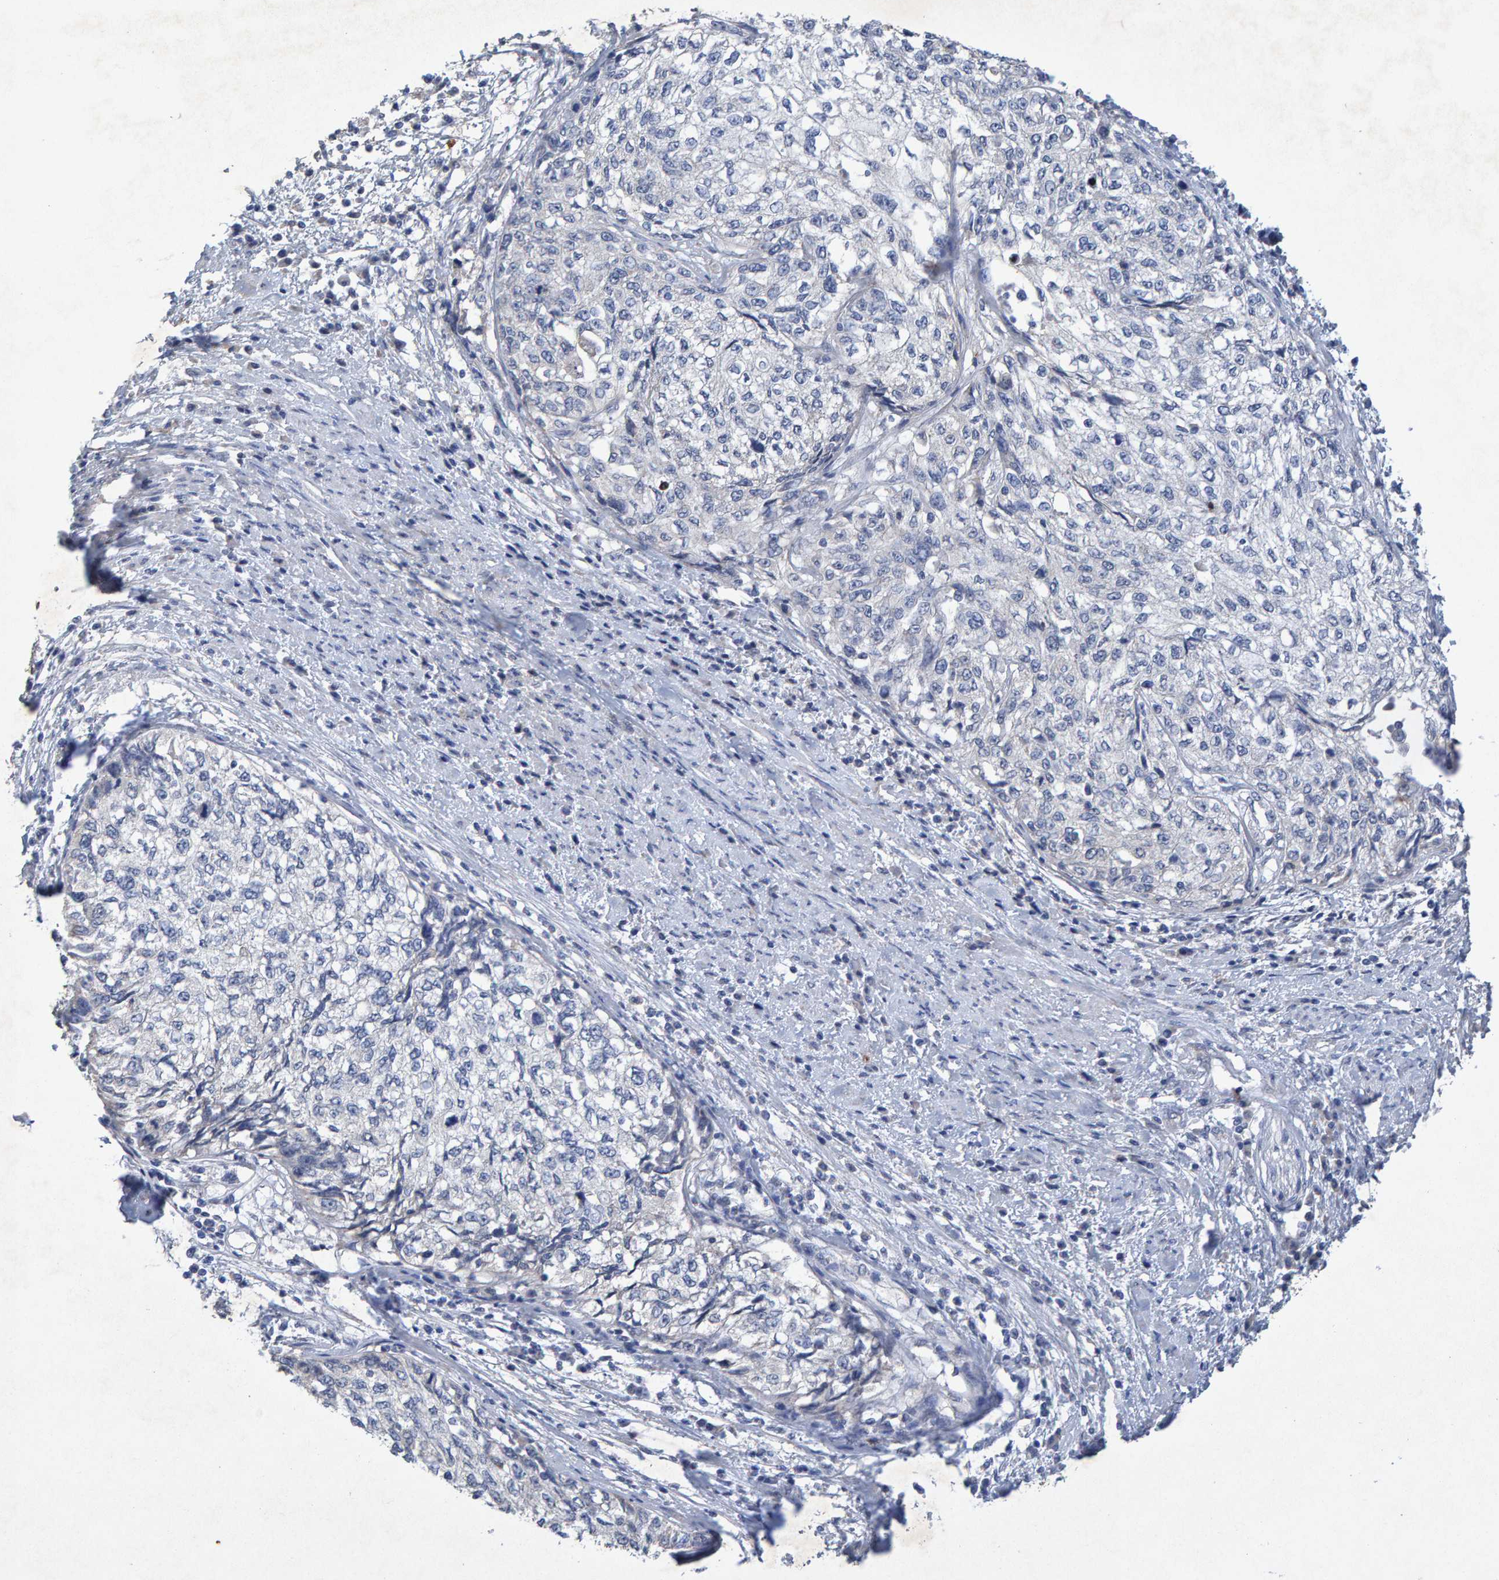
{"staining": {"intensity": "negative", "quantity": "none", "location": "none"}, "tissue": "cervical cancer", "cell_type": "Tumor cells", "image_type": "cancer", "snomed": [{"axis": "morphology", "description": "Squamous cell carcinoma, NOS"}, {"axis": "topography", "description": "Cervix"}], "caption": "Squamous cell carcinoma (cervical) stained for a protein using immunohistochemistry (IHC) reveals no expression tumor cells.", "gene": "CTH", "patient": {"sex": "female", "age": 57}}